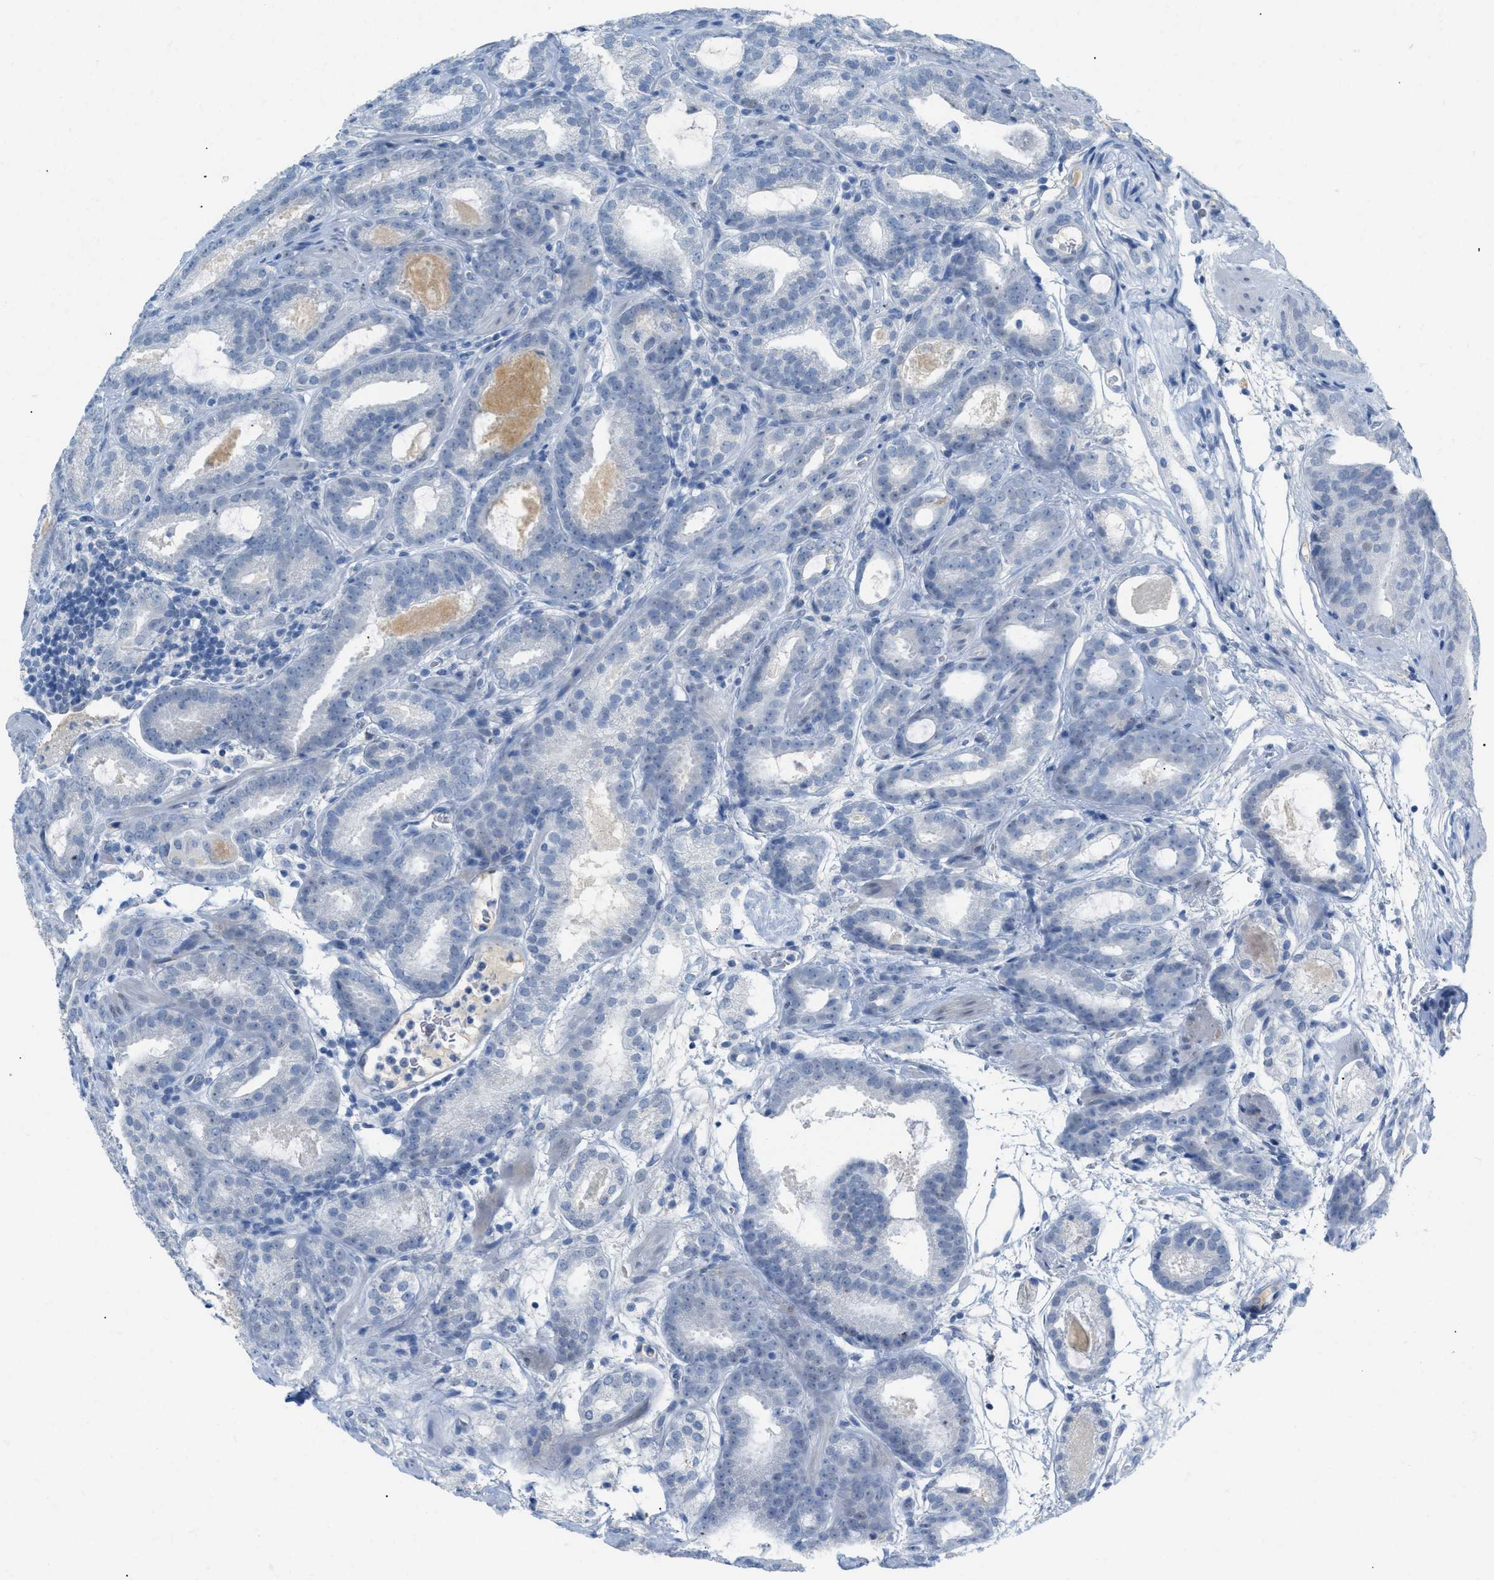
{"staining": {"intensity": "negative", "quantity": "none", "location": "none"}, "tissue": "prostate cancer", "cell_type": "Tumor cells", "image_type": "cancer", "snomed": [{"axis": "morphology", "description": "Adenocarcinoma, Low grade"}, {"axis": "topography", "description": "Prostate"}], "caption": "The micrograph demonstrates no staining of tumor cells in prostate cancer (adenocarcinoma (low-grade)).", "gene": "HSF2", "patient": {"sex": "male", "age": 69}}